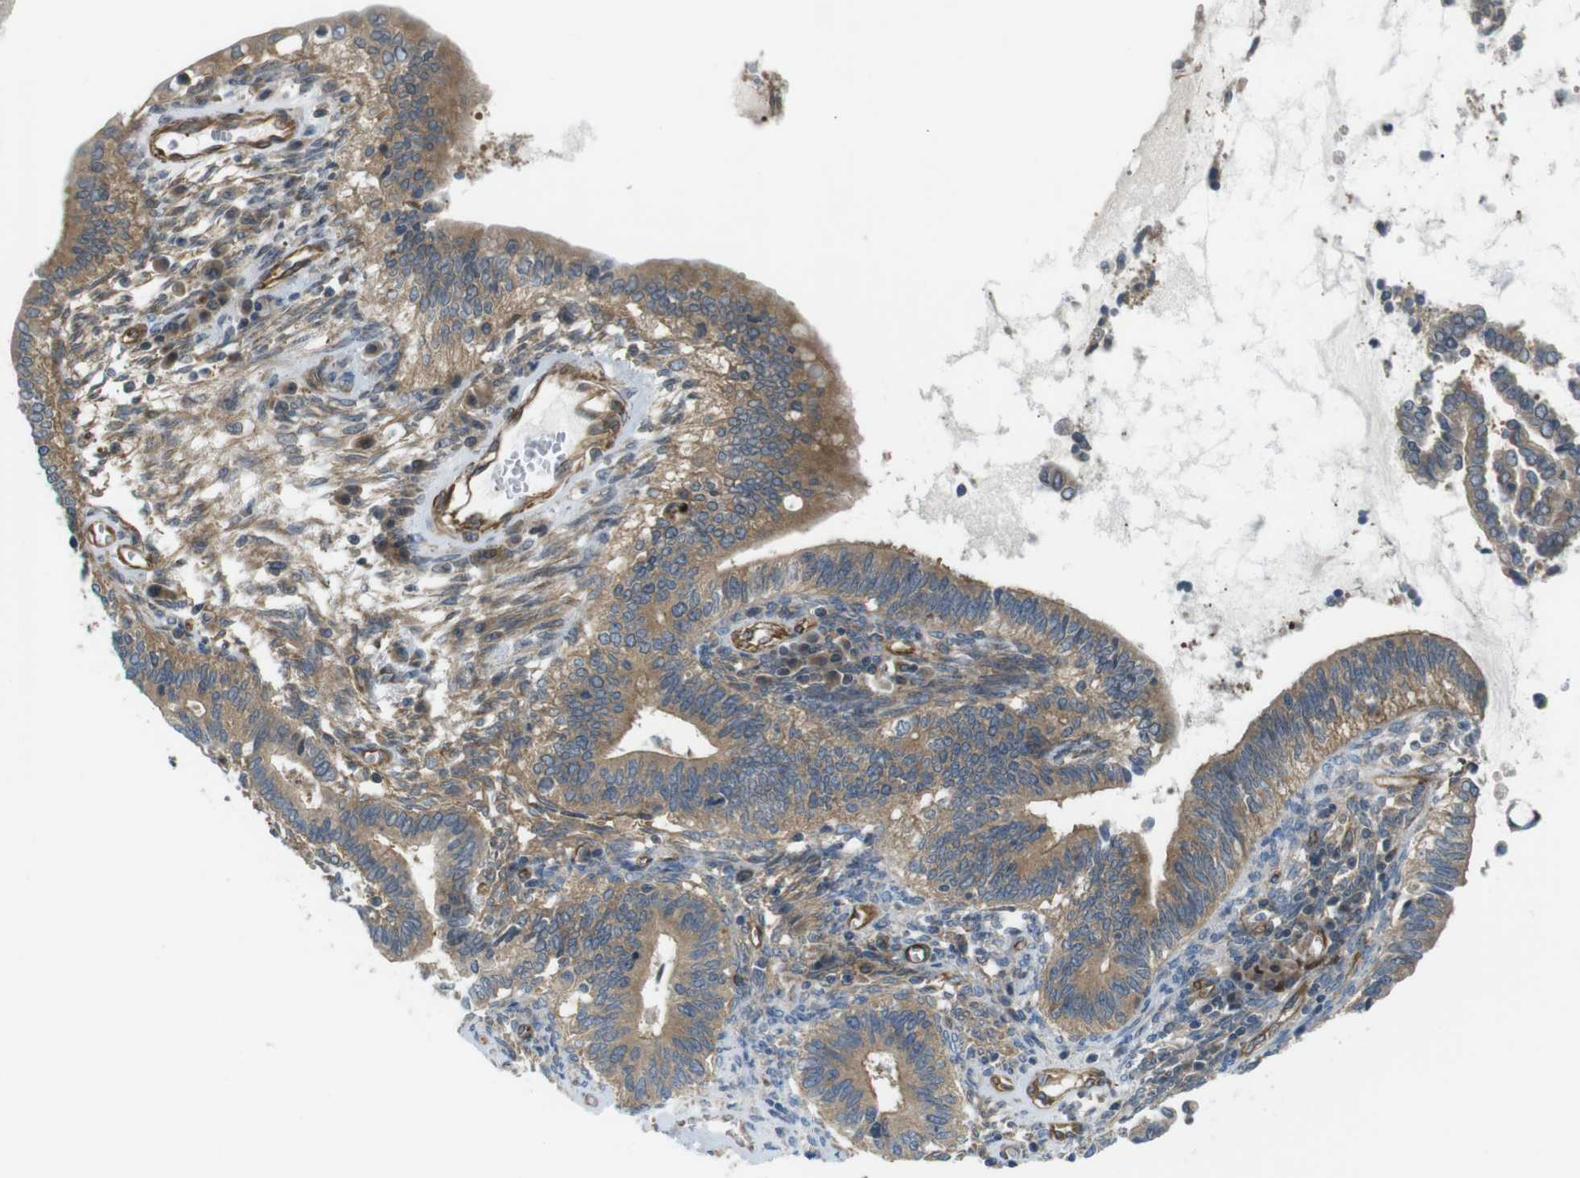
{"staining": {"intensity": "moderate", "quantity": ">75%", "location": "cytoplasmic/membranous"}, "tissue": "cervical cancer", "cell_type": "Tumor cells", "image_type": "cancer", "snomed": [{"axis": "morphology", "description": "Adenocarcinoma, NOS"}, {"axis": "topography", "description": "Cervix"}], "caption": "The micrograph demonstrates staining of cervical cancer (adenocarcinoma), revealing moderate cytoplasmic/membranous protein staining (brown color) within tumor cells.", "gene": "TSC1", "patient": {"sex": "female", "age": 44}}